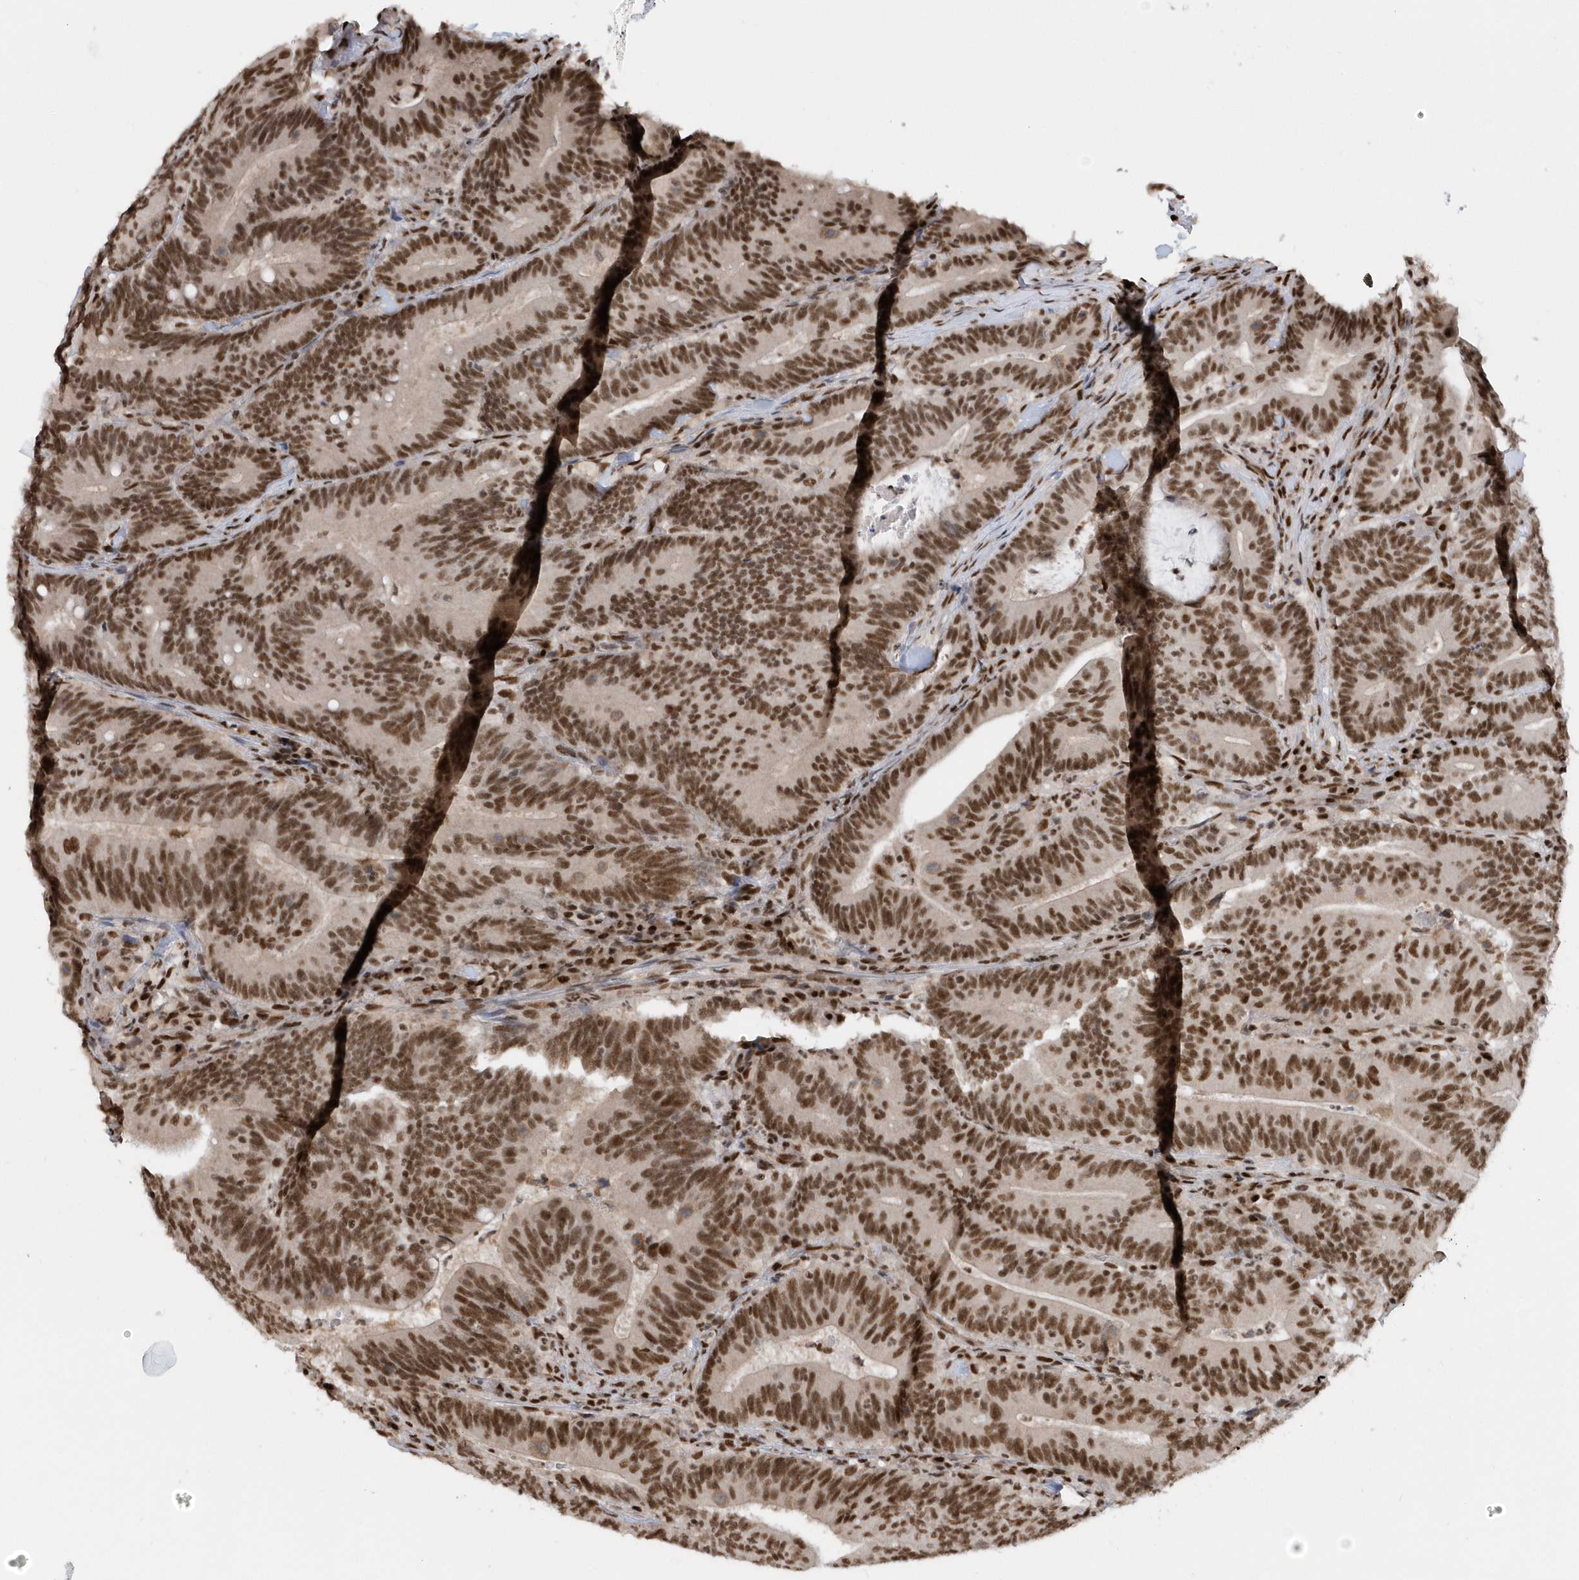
{"staining": {"intensity": "moderate", "quantity": ">75%", "location": "nuclear"}, "tissue": "colorectal cancer", "cell_type": "Tumor cells", "image_type": "cancer", "snomed": [{"axis": "morphology", "description": "Adenocarcinoma, NOS"}, {"axis": "topography", "description": "Colon"}], "caption": "Colorectal adenocarcinoma stained for a protein (brown) demonstrates moderate nuclear positive expression in approximately >75% of tumor cells.", "gene": "SEPHS1", "patient": {"sex": "female", "age": 66}}